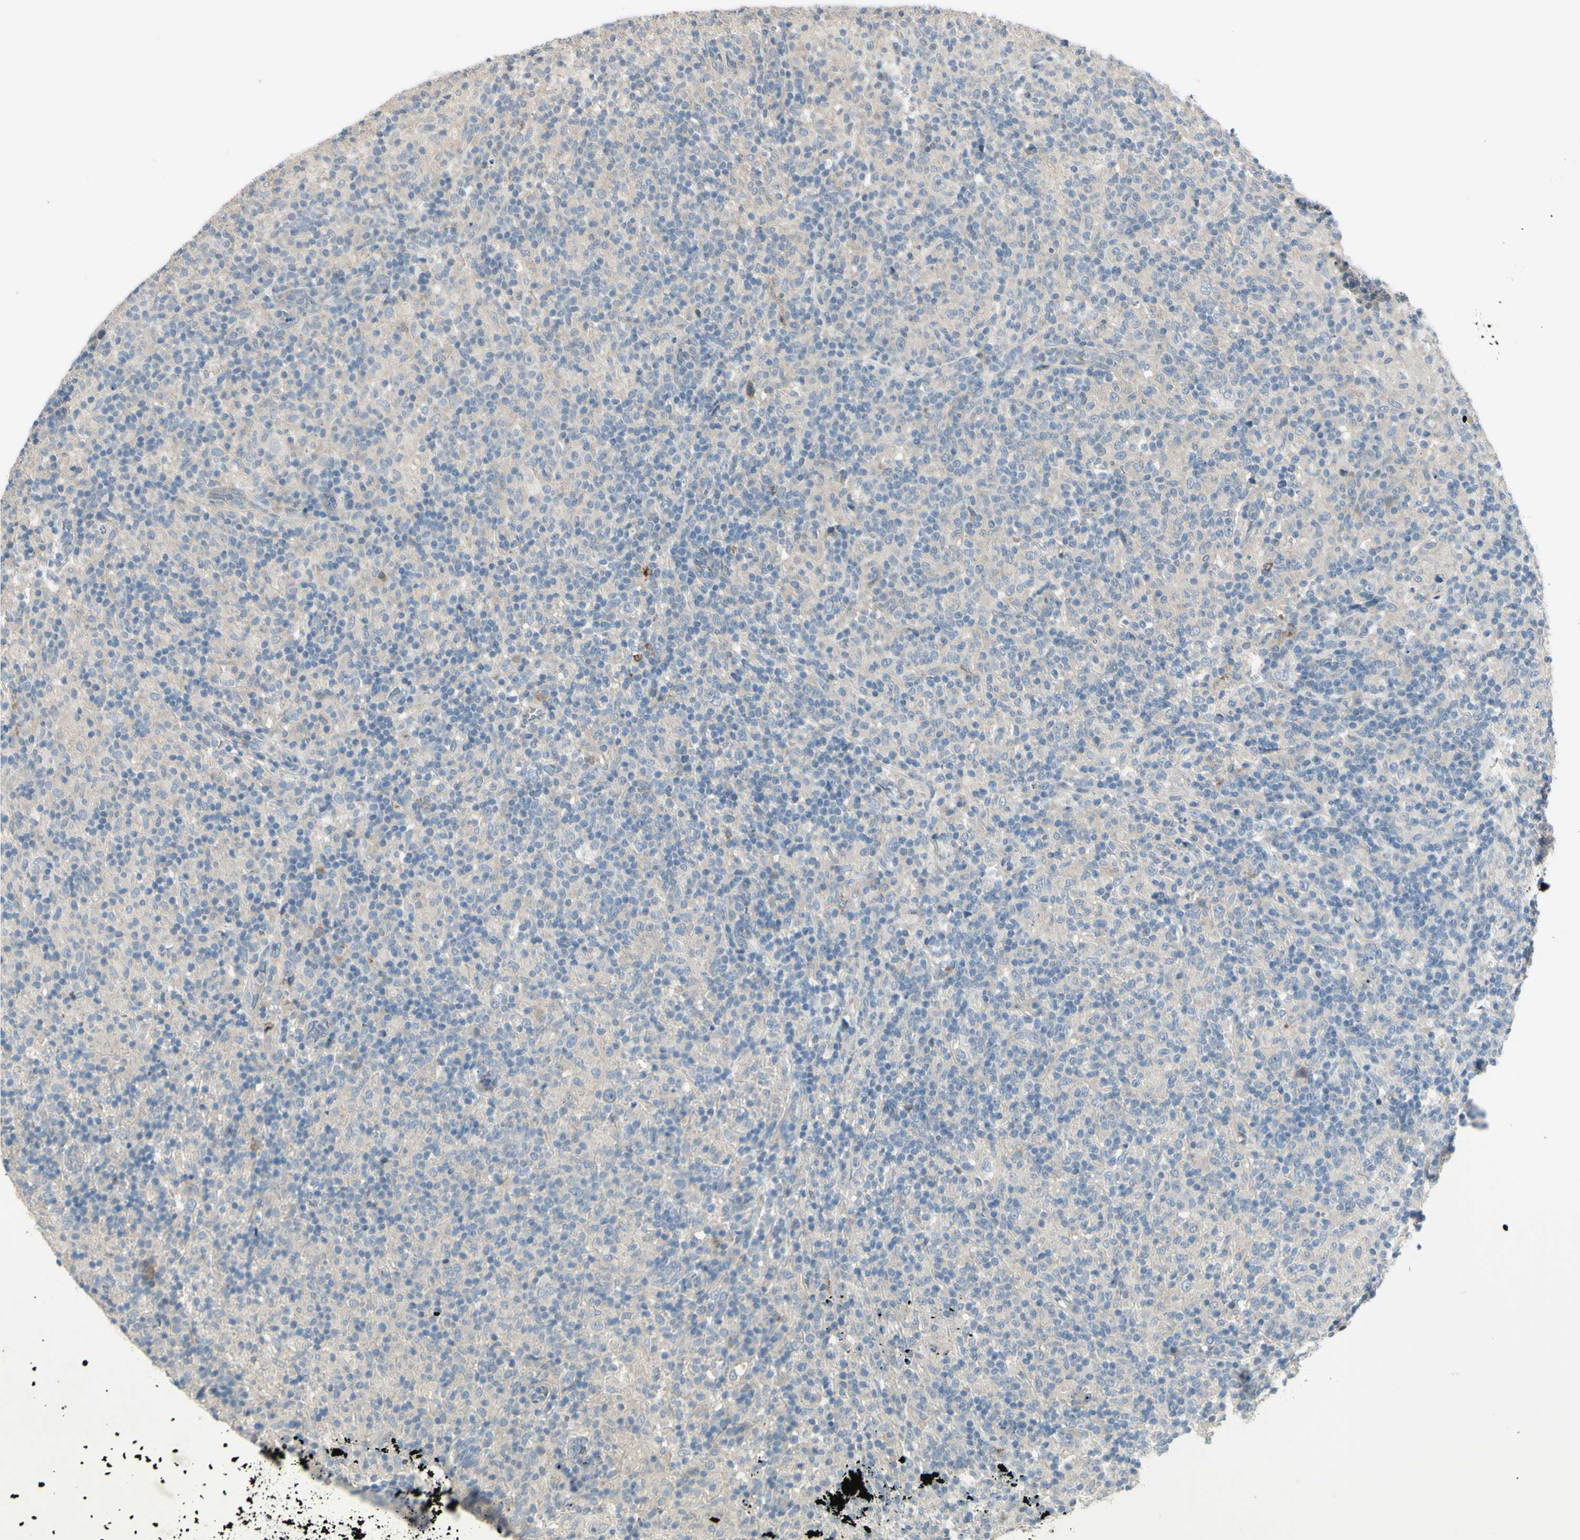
{"staining": {"intensity": "negative", "quantity": "none", "location": "none"}, "tissue": "lymphoma", "cell_type": "Tumor cells", "image_type": "cancer", "snomed": [{"axis": "morphology", "description": "Hodgkin's disease, NOS"}, {"axis": "topography", "description": "Lymph node"}], "caption": "DAB immunohistochemical staining of human lymphoma reveals no significant staining in tumor cells.", "gene": "AATK", "patient": {"sex": "male", "age": 70}}